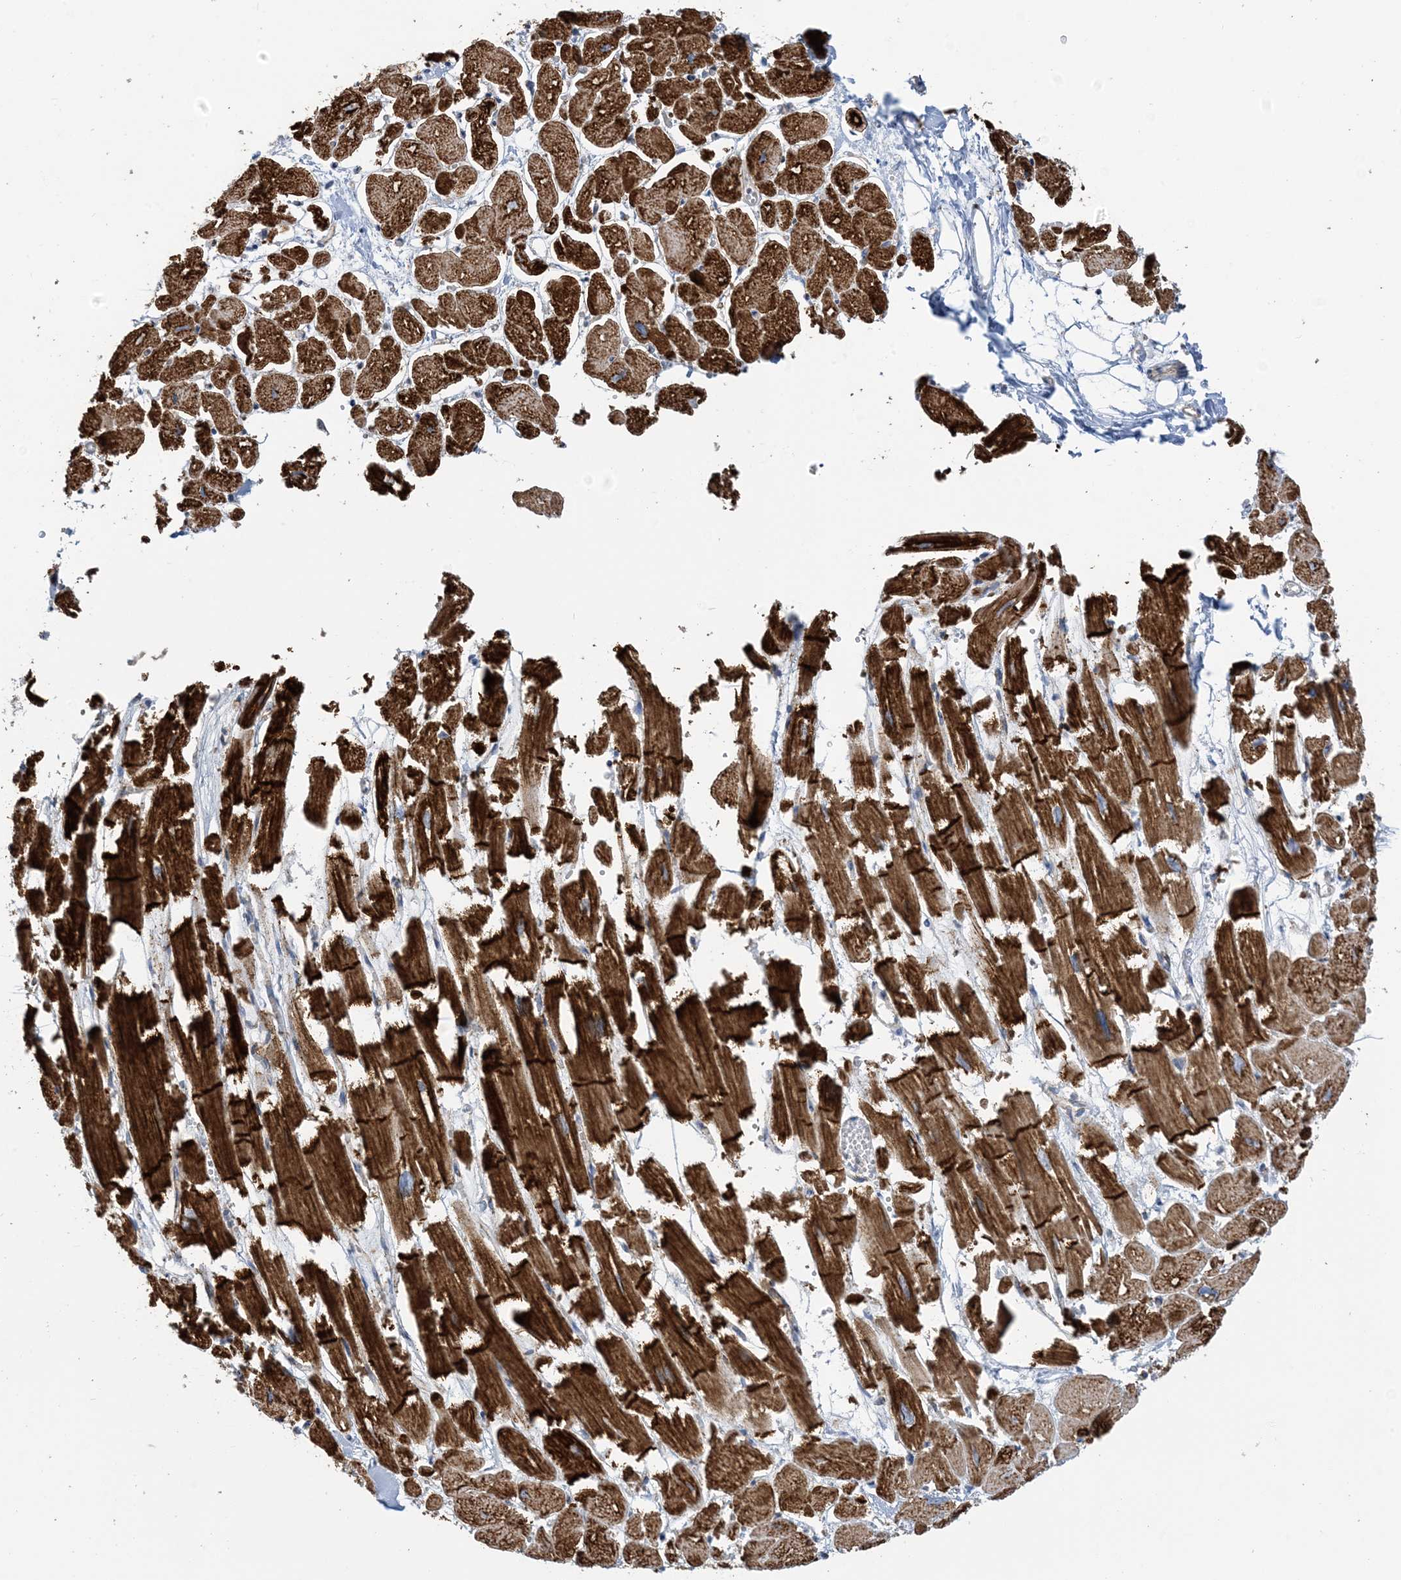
{"staining": {"intensity": "strong", "quantity": ">75%", "location": "cytoplasmic/membranous"}, "tissue": "heart muscle", "cell_type": "Cardiomyocytes", "image_type": "normal", "snomed": [{"axis": "morphology", "description": "Normal tissue, NOS"}, {"axis": "topography", "description": "Heart"}], "caption": "This histopathology image reveals immunohistochemistry staining of benign heart muscle, with high strong cytoplasmic/membranous positivity in about >75% of cardiomyocytes.", "gene": "CALHM5", "patient": {"sex": "male", "age": 54}}